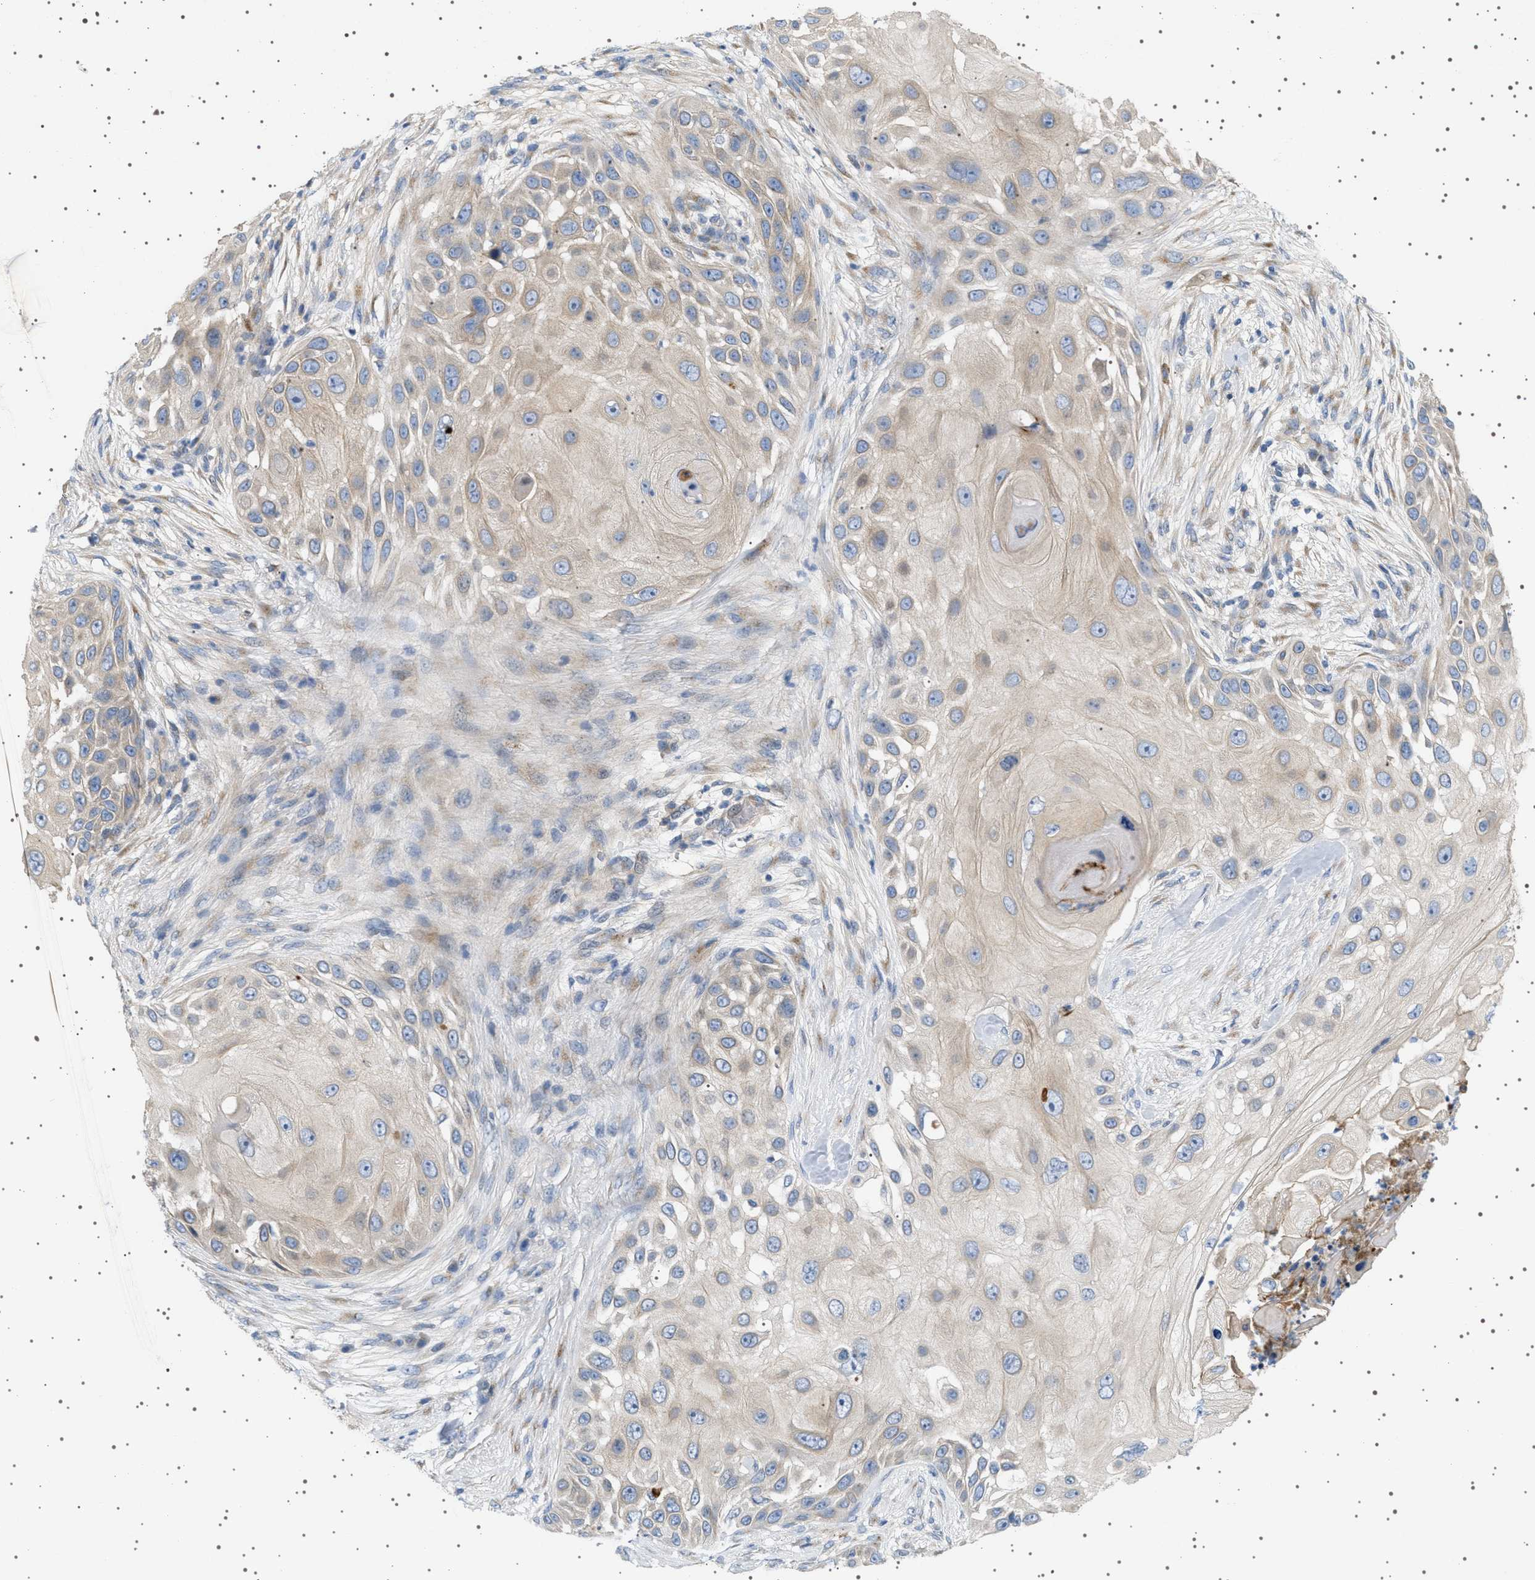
{"staining": {"intensity": "negative", "quantity": "none", "location": "none"}, "tissue": "skin cancer", "cell_type": "Tumor cells", "image_type": "cancer", "snomed": [{"axis": "morphology", "description": "Squamous cell carcinoma, NOS"}, {"axis": "topography", "description": "Skin"}], "caption": "Squamous cell carcinoma (skin) was stained to show a protein in brown. There is no significant expression in tumor cells.", "gene": "ADCY10", "patient": {"sex": "female", "age": 44}}